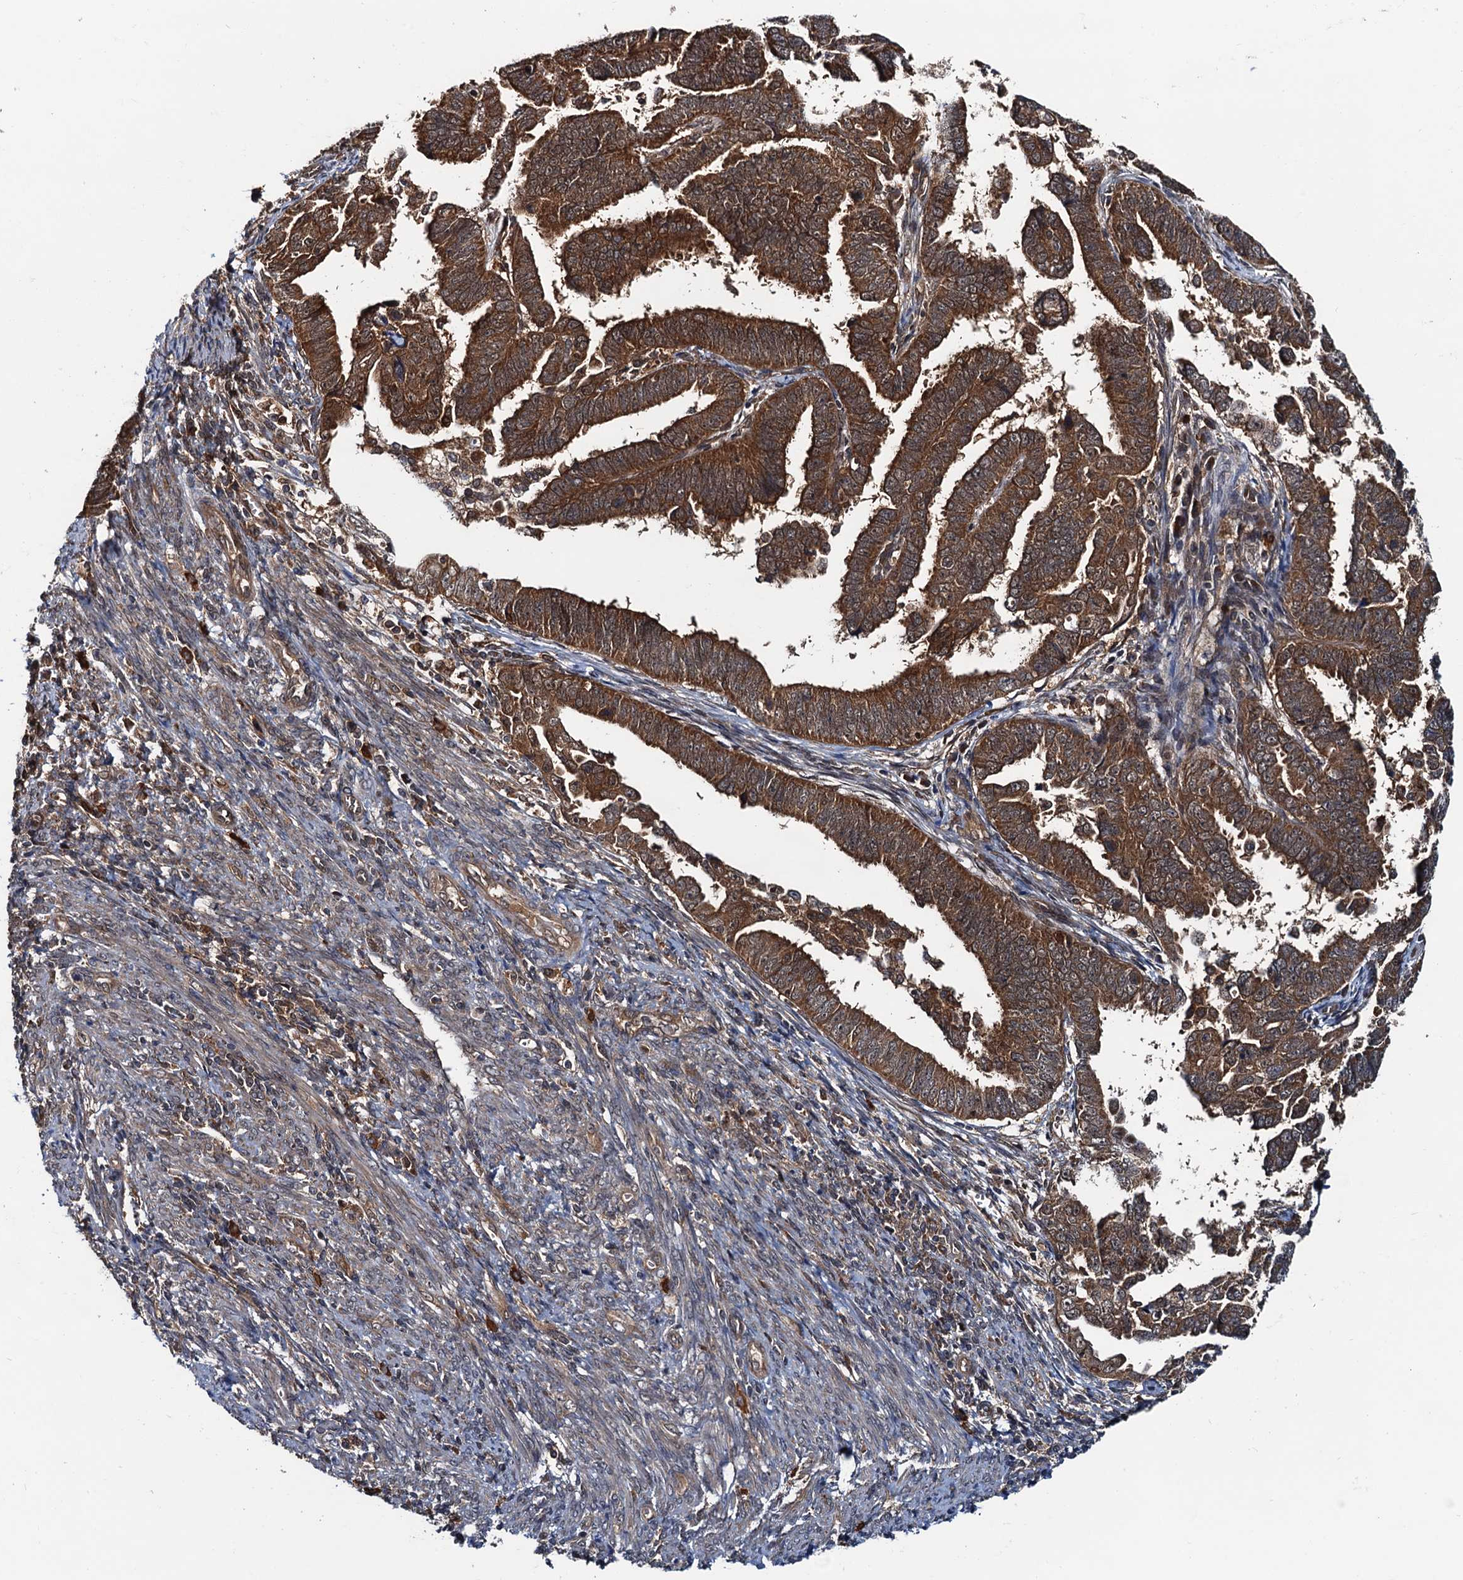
{"staining": {"intensity": "strong", "quantity": ">75%", "location": "cytoplasmic/membranous"}, "tissue": "endometrial cancer", "cell_type": "Tumor cells", "image_type": "cancer", "snomed": [{"axis": "morphology", "description": "Adenocarcinoma, NOS"}, {"axis": "topography", "description": "Endometrium"}], "caption": "Brown immunohistochemical staining in endometrial cancer (adenocarcinoma) reveals strong cytoplasmic/membranous staining in about >75% of tumor cells.", "gene": "AAGAB", "patient": {"sex": "female", "age": 75}}